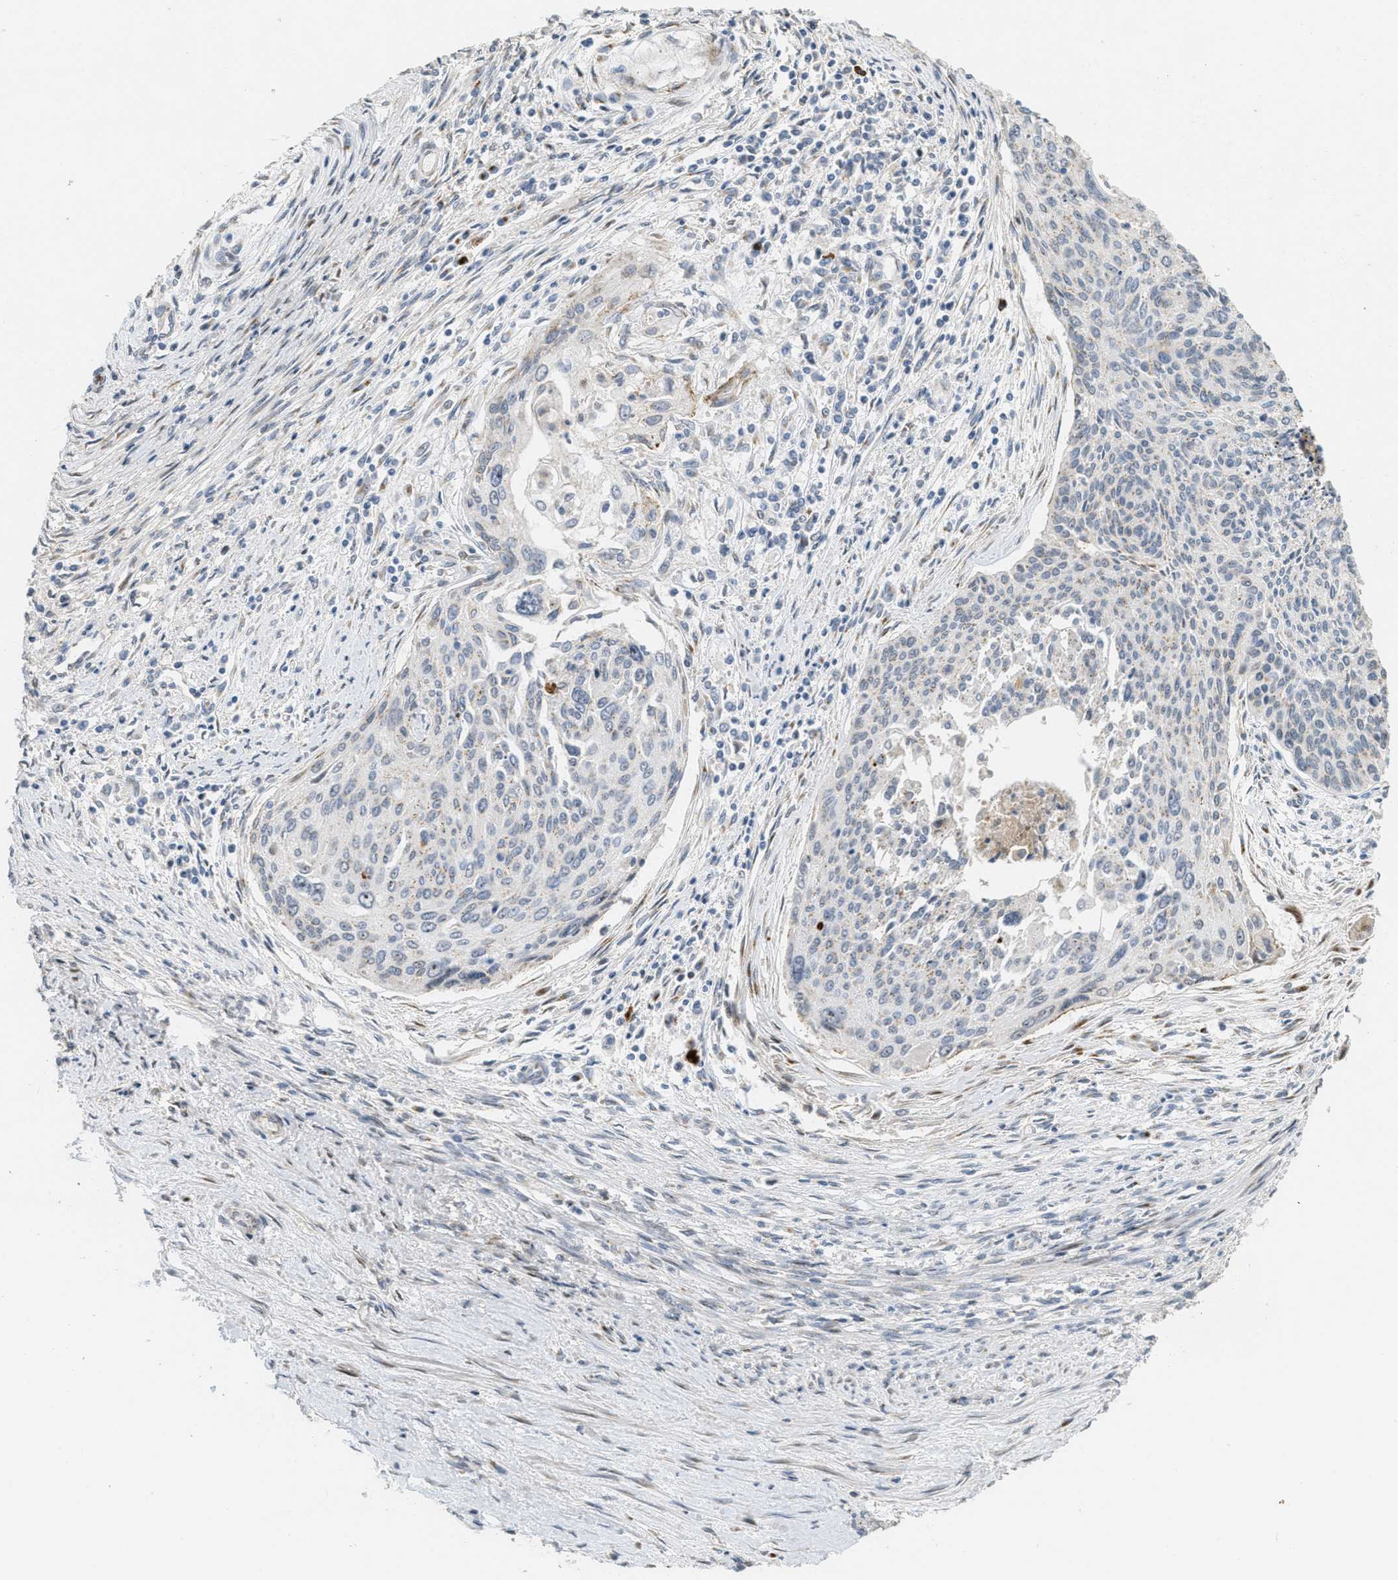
{"staining": {"intensity": "moderate", "quantity": "<25%", "location": "cytoplasmic/membranous"}, "tissue": "cervical cancer", "cell_type": "Tumor cells", "image_type": "cancer", "snomed": [{"axis": "morphology", "description": "Squamous cell carcinoma, NOS"}, {"axis": "topography", "description": "Cervix"}], "caption": "Cervical cancer stained for a protein (brown) shows moderate cytoplasmic/membranous positive expression in about <25% of tumor cells.", "gene": "ZFPL1", "patient": {"sex": "female", "age": 55}}